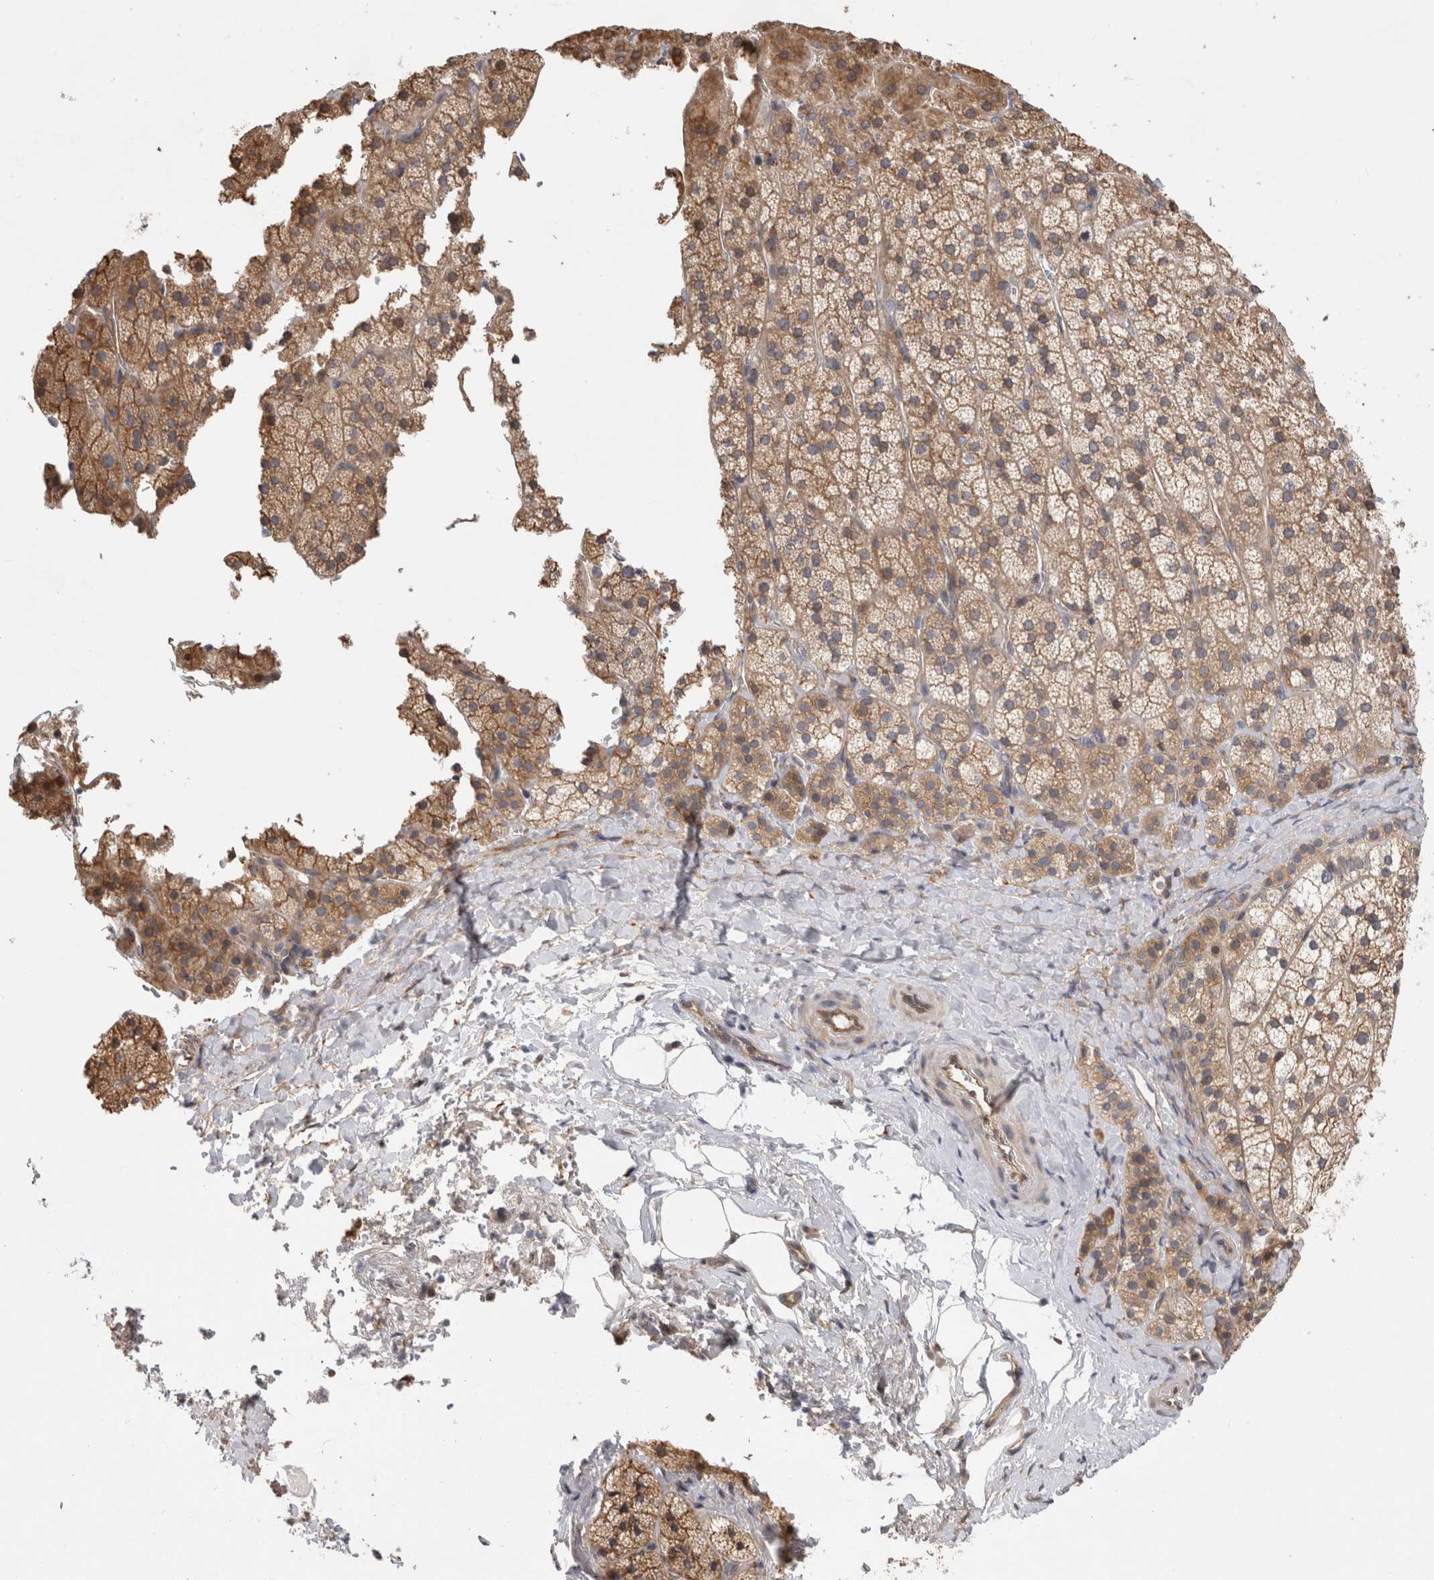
{"staining": {"intensity": "moderate", "quantity": ">75%", "location": "cytoplasmic/membranous"}, "tissue": "adrenal gland", "cell_type": "Glandular cells", "image_type": "normal", "snomed": [{"axis": "morphology", "description": "Normal tissue, NOS"}, {"axis": "topography", "description": "Adrenal gland"}], "caption": "Immunohistochemistry (IHC) micrograph of unremarkable adrenal gland stained for a protein (brown), which shows medium levels of moderate cytoplasmic/membranous expression in approximately >75% of glandular cells.", "gene": "PARP6", "patient": {"sex": "female", "age": 44}}